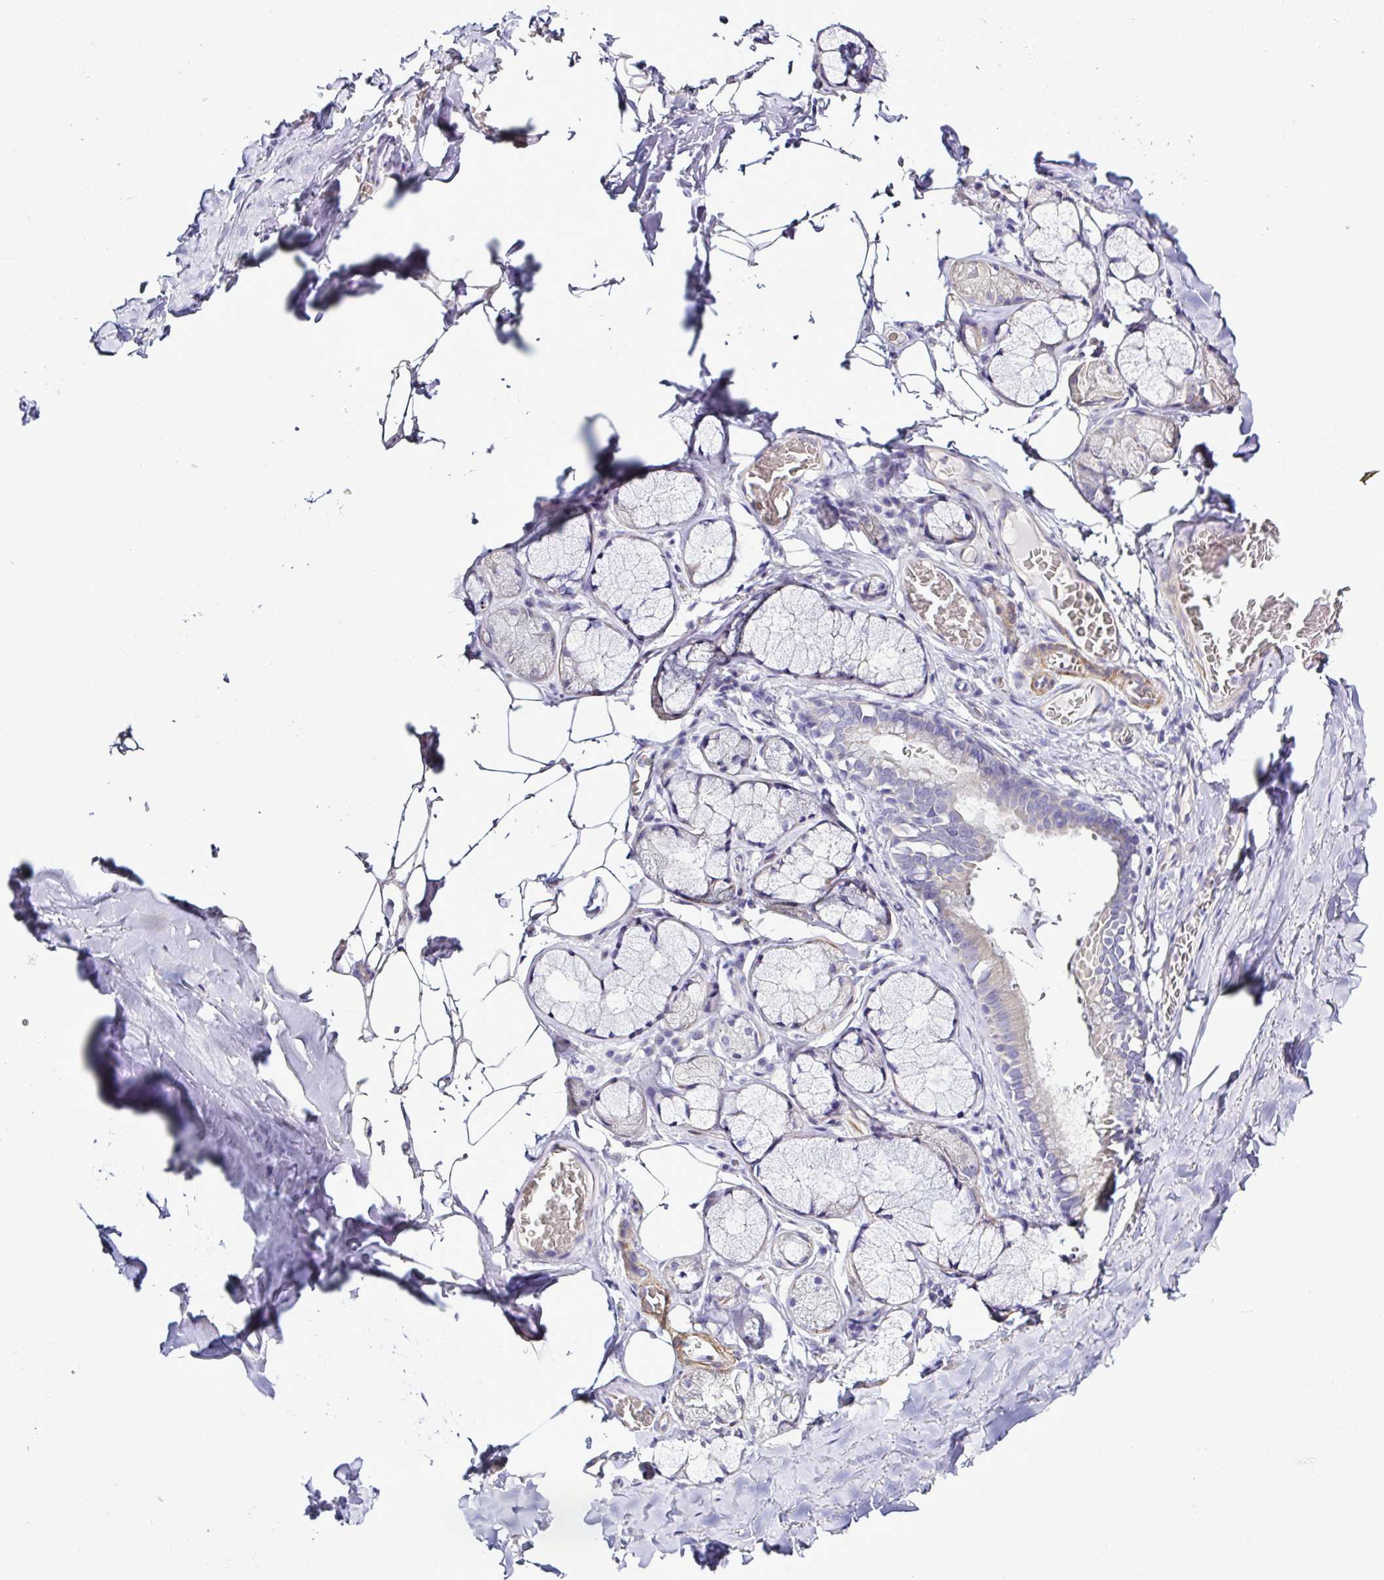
{"staining": {"intensity": "negative", "quantity": "none", "location": "none"}, "tissue": "adipose tissue", "cell_type": "Adipocytes", "image_type": "normal", "snomed": [{"axis": "morphology", "description": "Normal tissue, NOS"}, {"axis": "topography", "description": "Cartilage tissue"}, {"axis": "topography", "description": "Bronchus"}, {"axis": "topography", "description": "Peripheral nerve tissue"}], "caption": "Immunohistochemistry (IHC) micrograph of normal human adipose tissue stained for a protein (brown), which demonstrates no positivity in adipocytes. The staining was performed using DAB (3,3'-diaminobenzidine) to visualize the protein expression in brown, while the nuclei were stained in blue with hematoxylin (Magnification: 20x).", "gene": "MED11", "patient": {"sex": "male", "age": 67}}